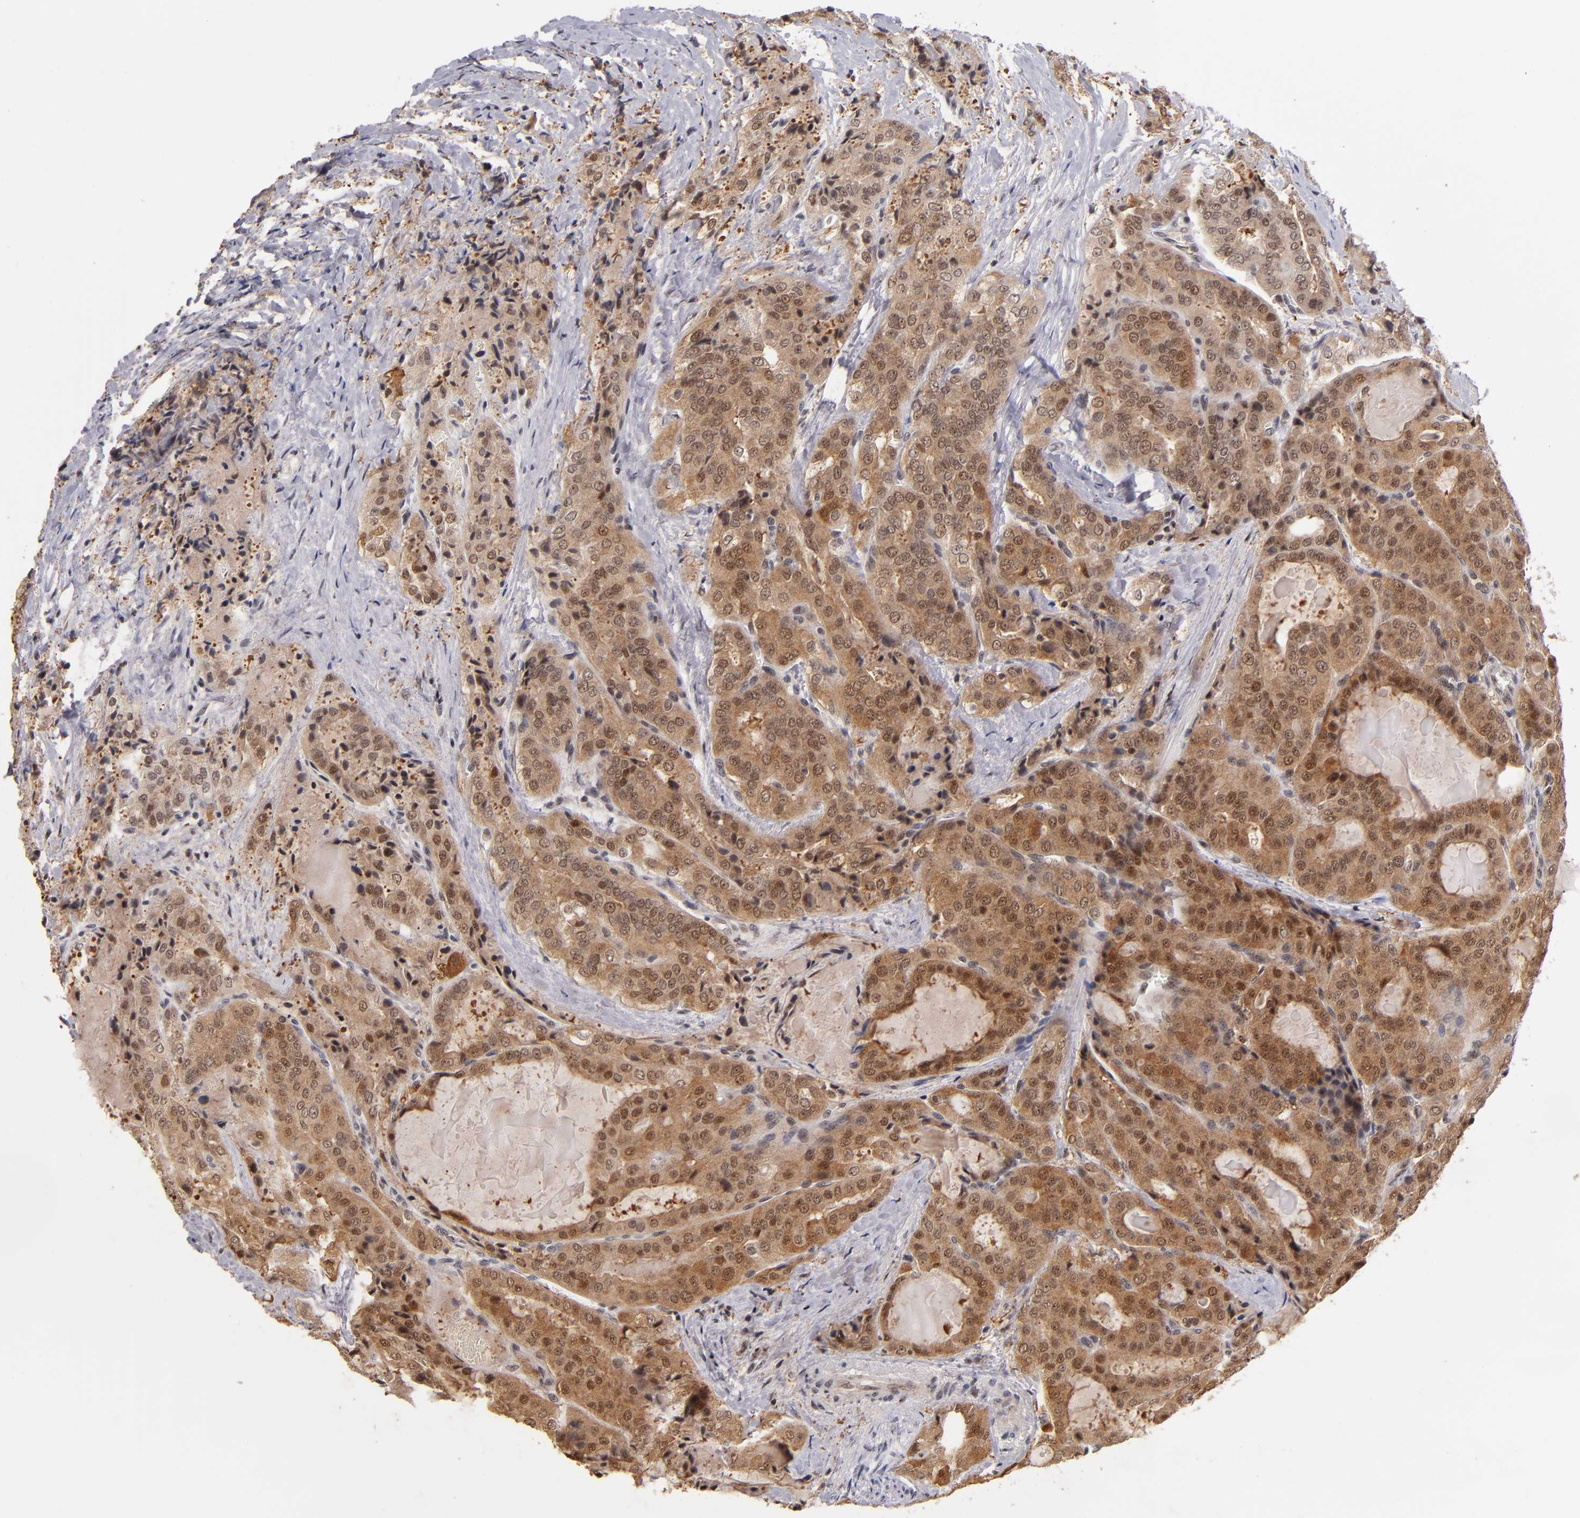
{"staining": {"intensity": "moderate", "quantity": ">75%", "location": "cytoplasmic/membranous,nuclear"}, "tissue": "thyroid cancer", "cell_type": "Tumor cells", "image_type": "cancer", "snomed": [{"axis": "morphology", "description": "Papillary adenocarcinoma, NOS"}, {"axis": "topography", "description": "Thyroid gland"}], "caption": "Papillary adenocarcinoma (thyroid) stained with immunohistochemistry exhibits moderate cytoplasmic/membranous and nuclear expression in approximately >75% of tumor cells.", "gene": "PCNX4", "patient": {"sex": "female", "age": 71}}